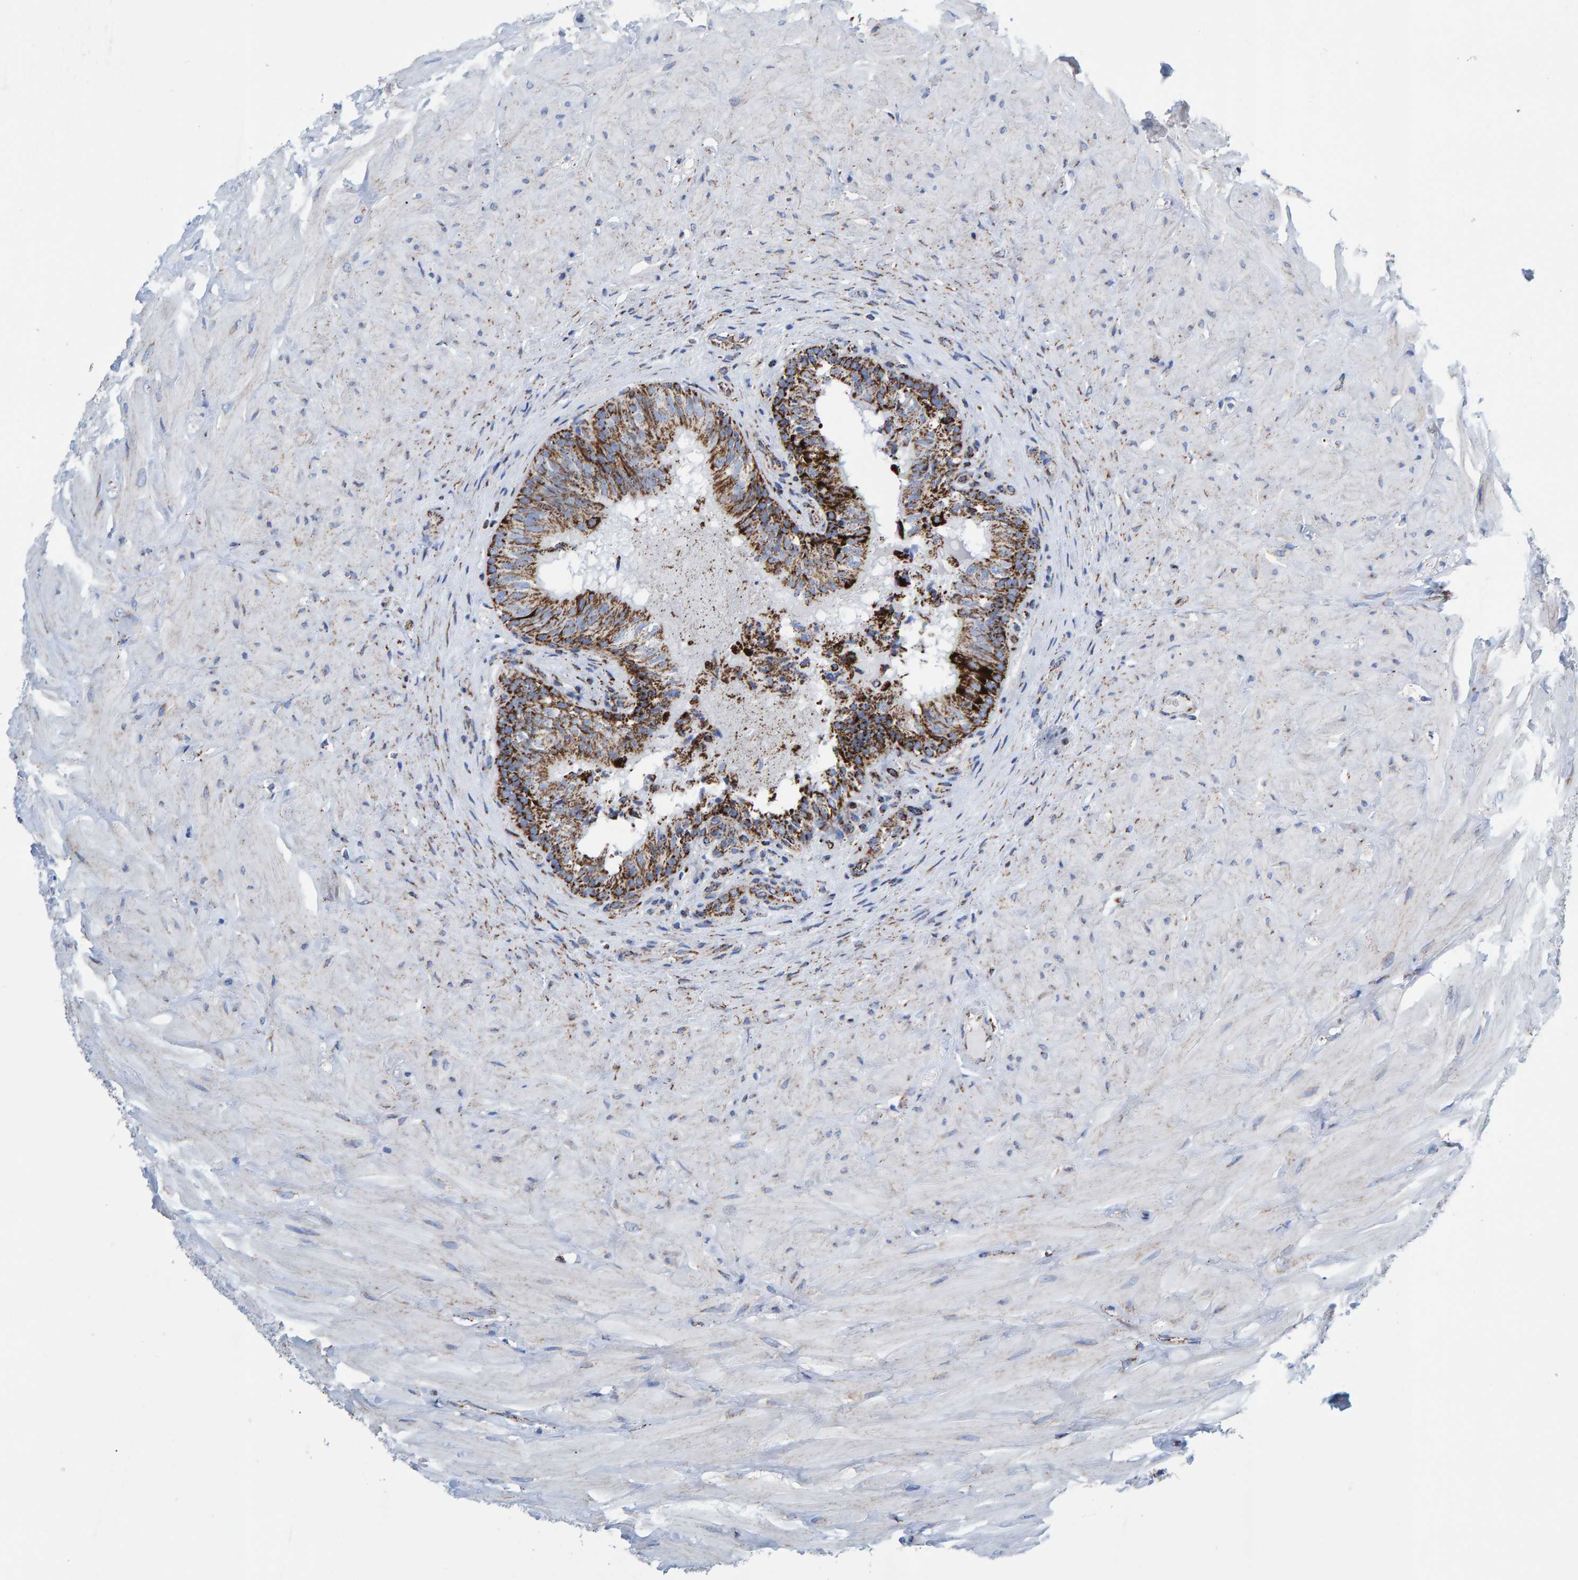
{"staining": {"intensity": "strong", "quantity": ">75%", "location": "cytoplasmic/membranous"}, "tissue": "epididymis", "cell_type": "Glandular cells", "image_type": "normal", "snomed": [{"axis": "morphology", "description": "Normal tissue, NOS"}, {"axis": "topography", "description": "Soft tissue"}, {"axis": "topography", "description": "Epididymis"}], "caption": "An immunohistochemistry (IHC) micrograph of unremarkable tissue is shown. Protein staining in brown shows strong cytoplasmic/membranous positivity in epididymis within glandular cells.", "gene": "ENSG00000262660", "patient": {"sex": "male", "age": 26}}